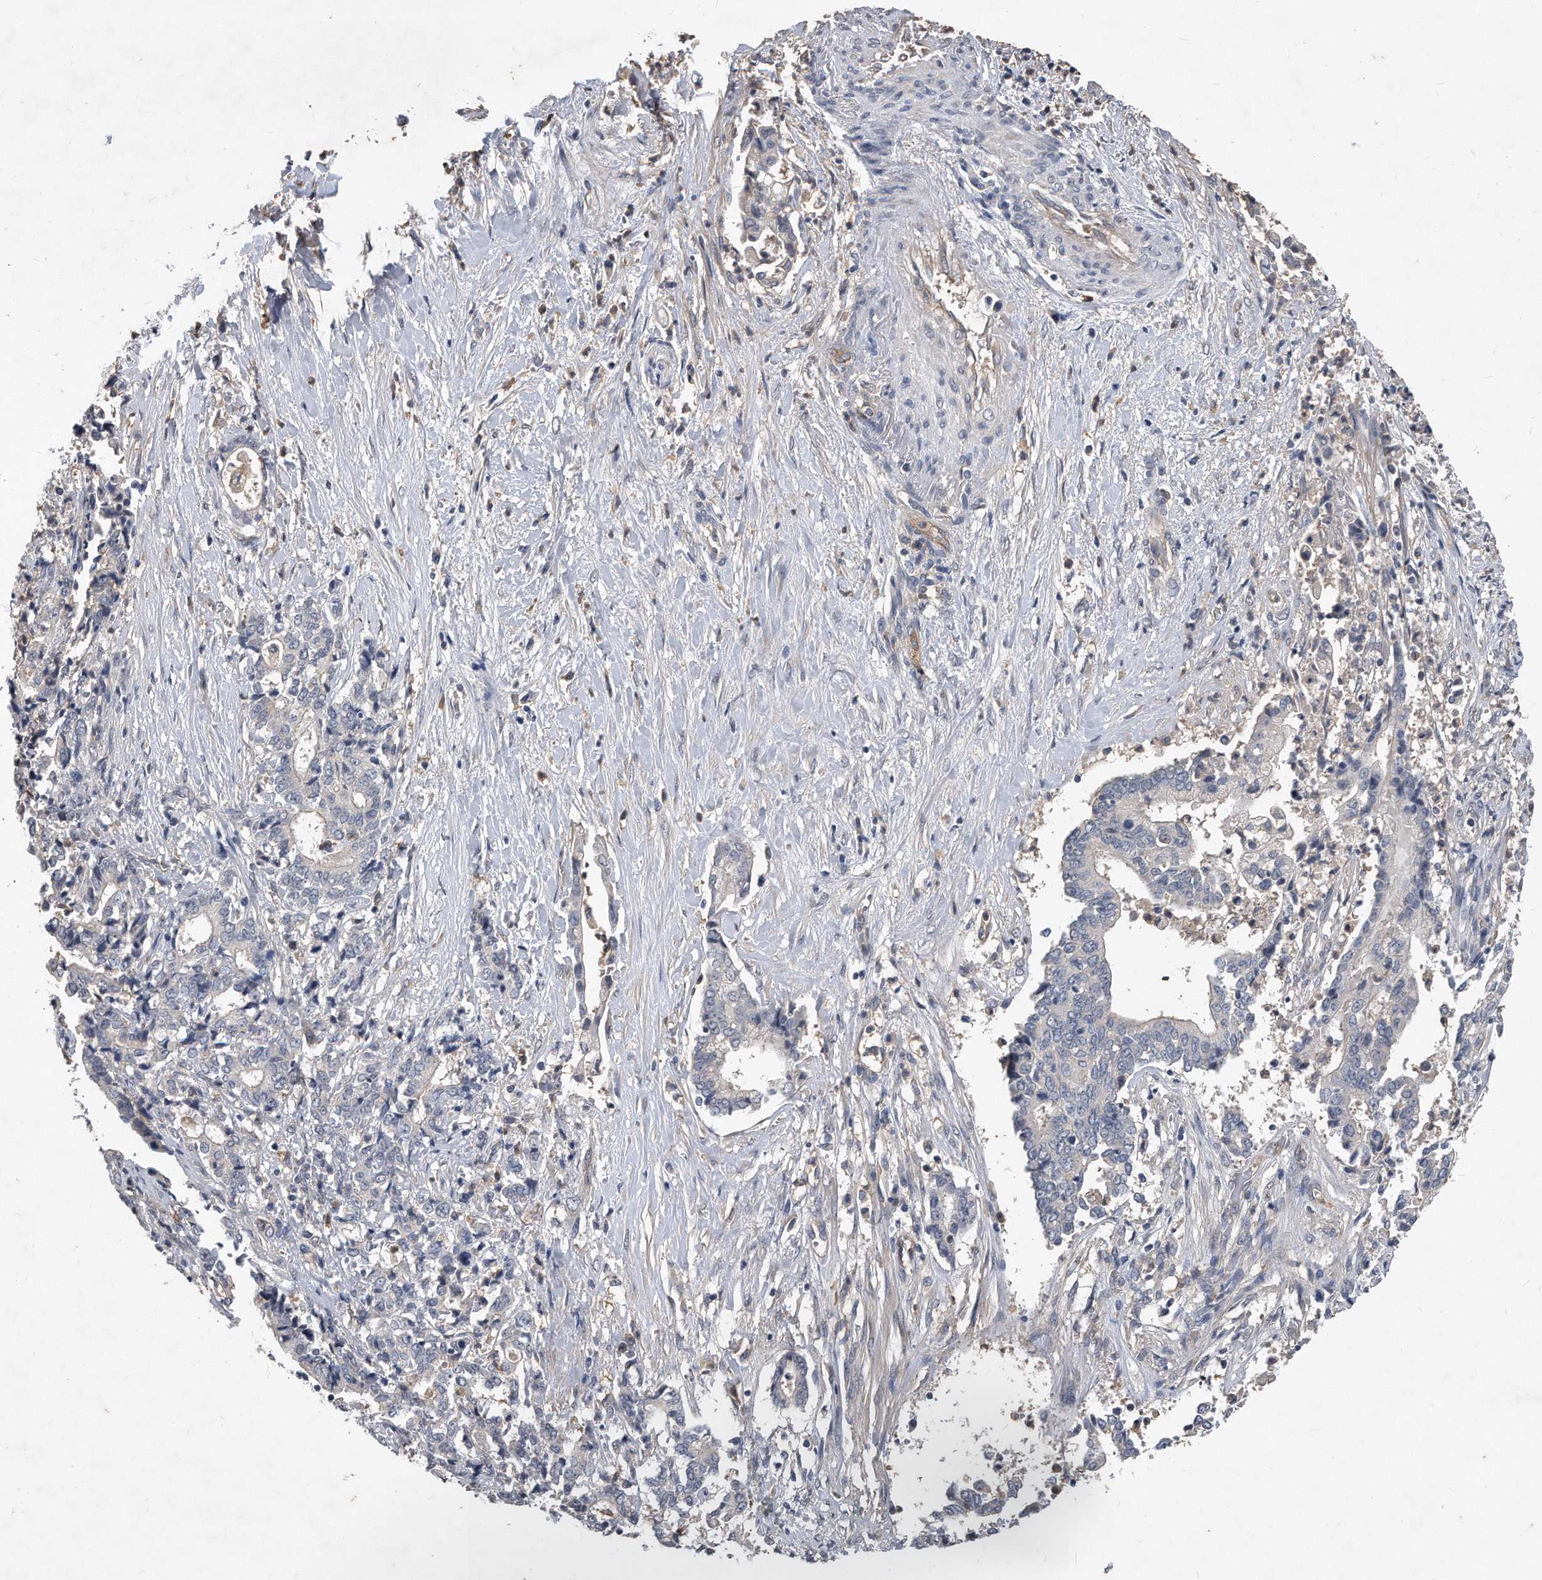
{"staining": {"intensity": "negative", "quantity": "none", "location": "none"}, "tissue": "liver cancer", "cell_type": "Tumor cells", "image_type": "cancer", "snomed": [{"axis": "morphology", "description": "Cholangiocarcinoma"}, {"axis": "topography", "description": "Liver"}], "caption": "IHC photomicrograph of neoplastic tissue: liver cancer stained with DAB shows no significant protein expression in tumor cells.", "gene": "HOMER3", "patient": {"sex": "male", "age": 57}}